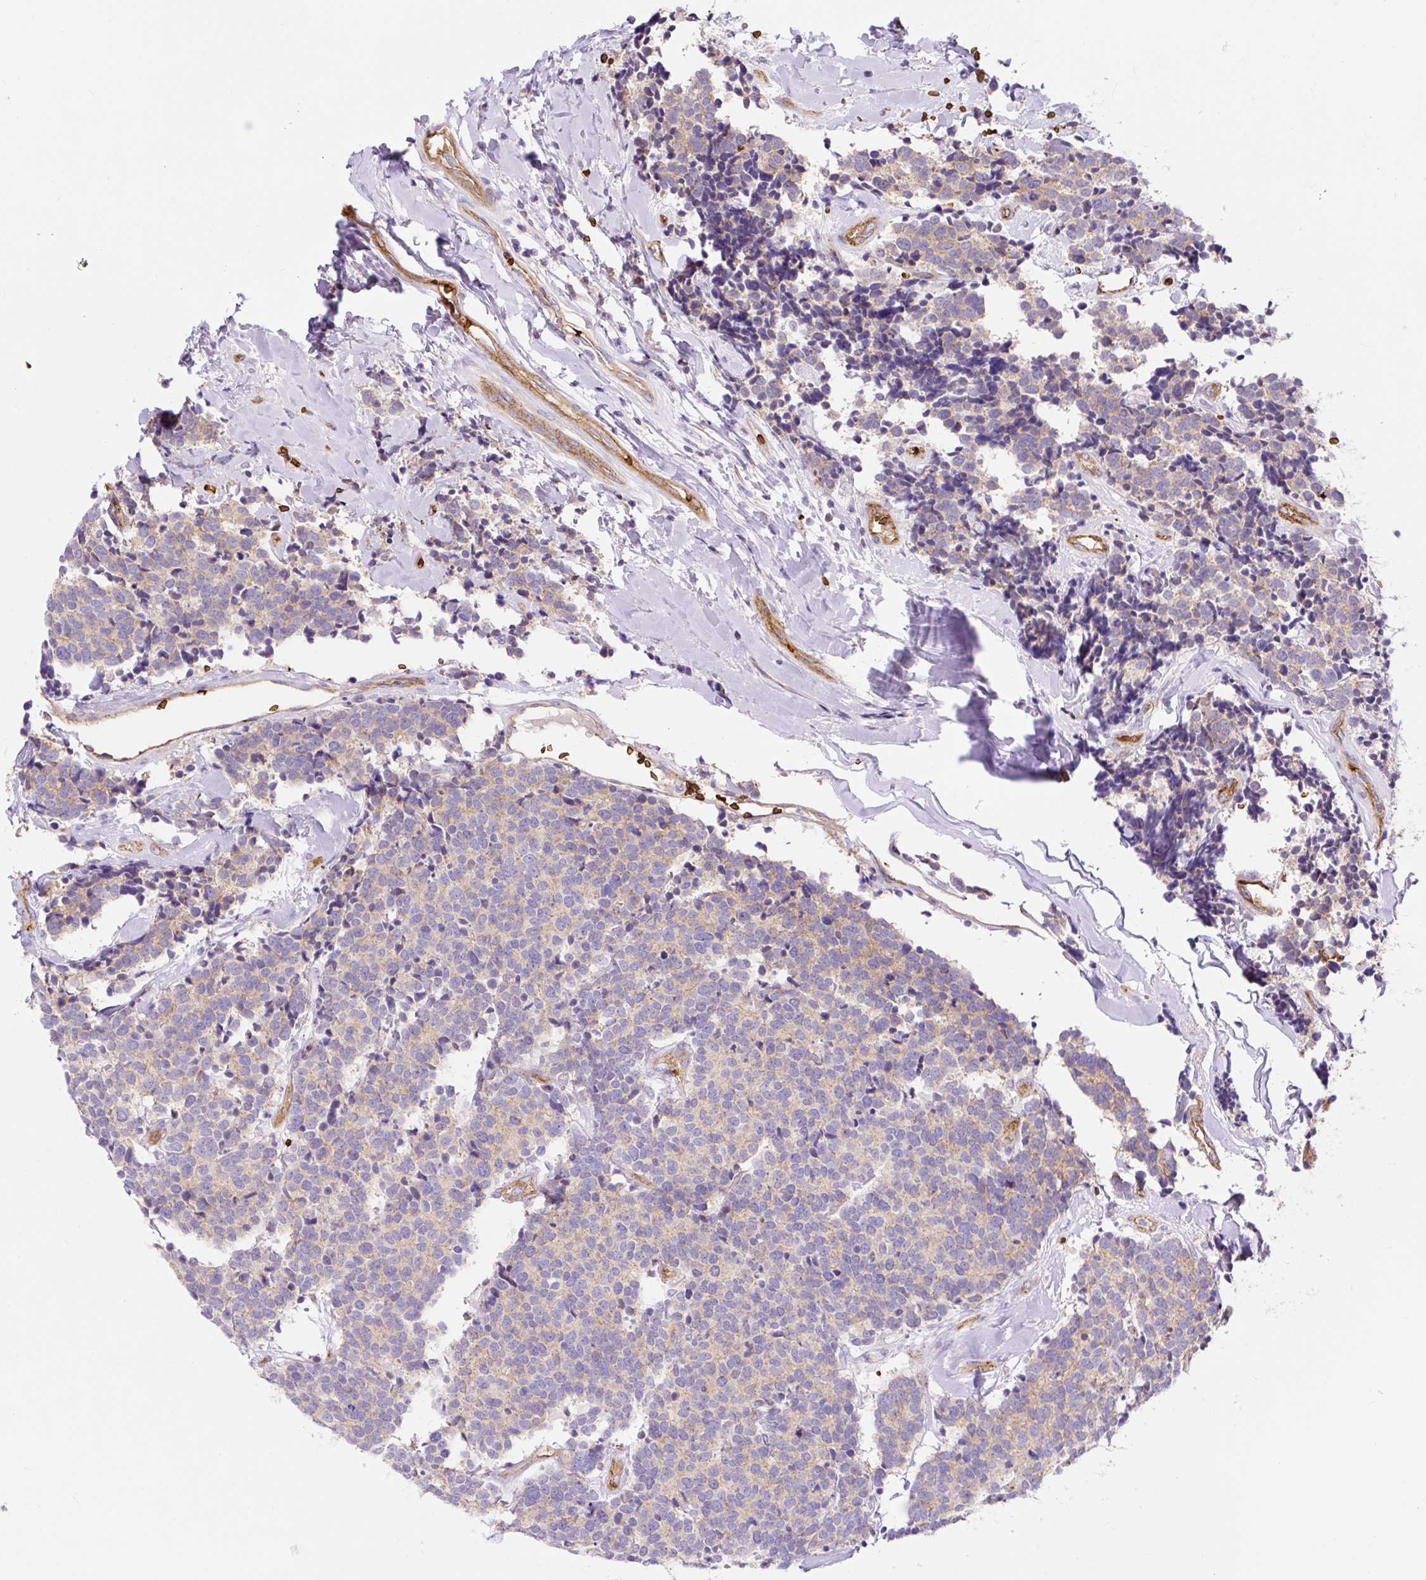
{"staining": {"intensity": "weak", "quantity": "25%-75%", "location": "cytoplasmic/membranous"}, "tissue": "carcinoid", "cell_type": "Tumor cells", "image_type": "cancer", "snomed": [{"axis": "morphology", "description": "Carcinoid, malignant, NOS"}, {"axis": "topography", "description": "Skin"}], "caption": "Carcinoid (malignant) was stained to show a protein in brown. There is low levels of weak cytoplasmic/membranous positivity in about 25%-75% of tumor cells. The protein is stained brown, and the nuclei are stained in blue (DAB (3,3'-diaminobenzidine) IHC with brightfield microscopy, high magnification).", "gene": "HIP1R", "patient": {"sex": "female", "age": 79}}